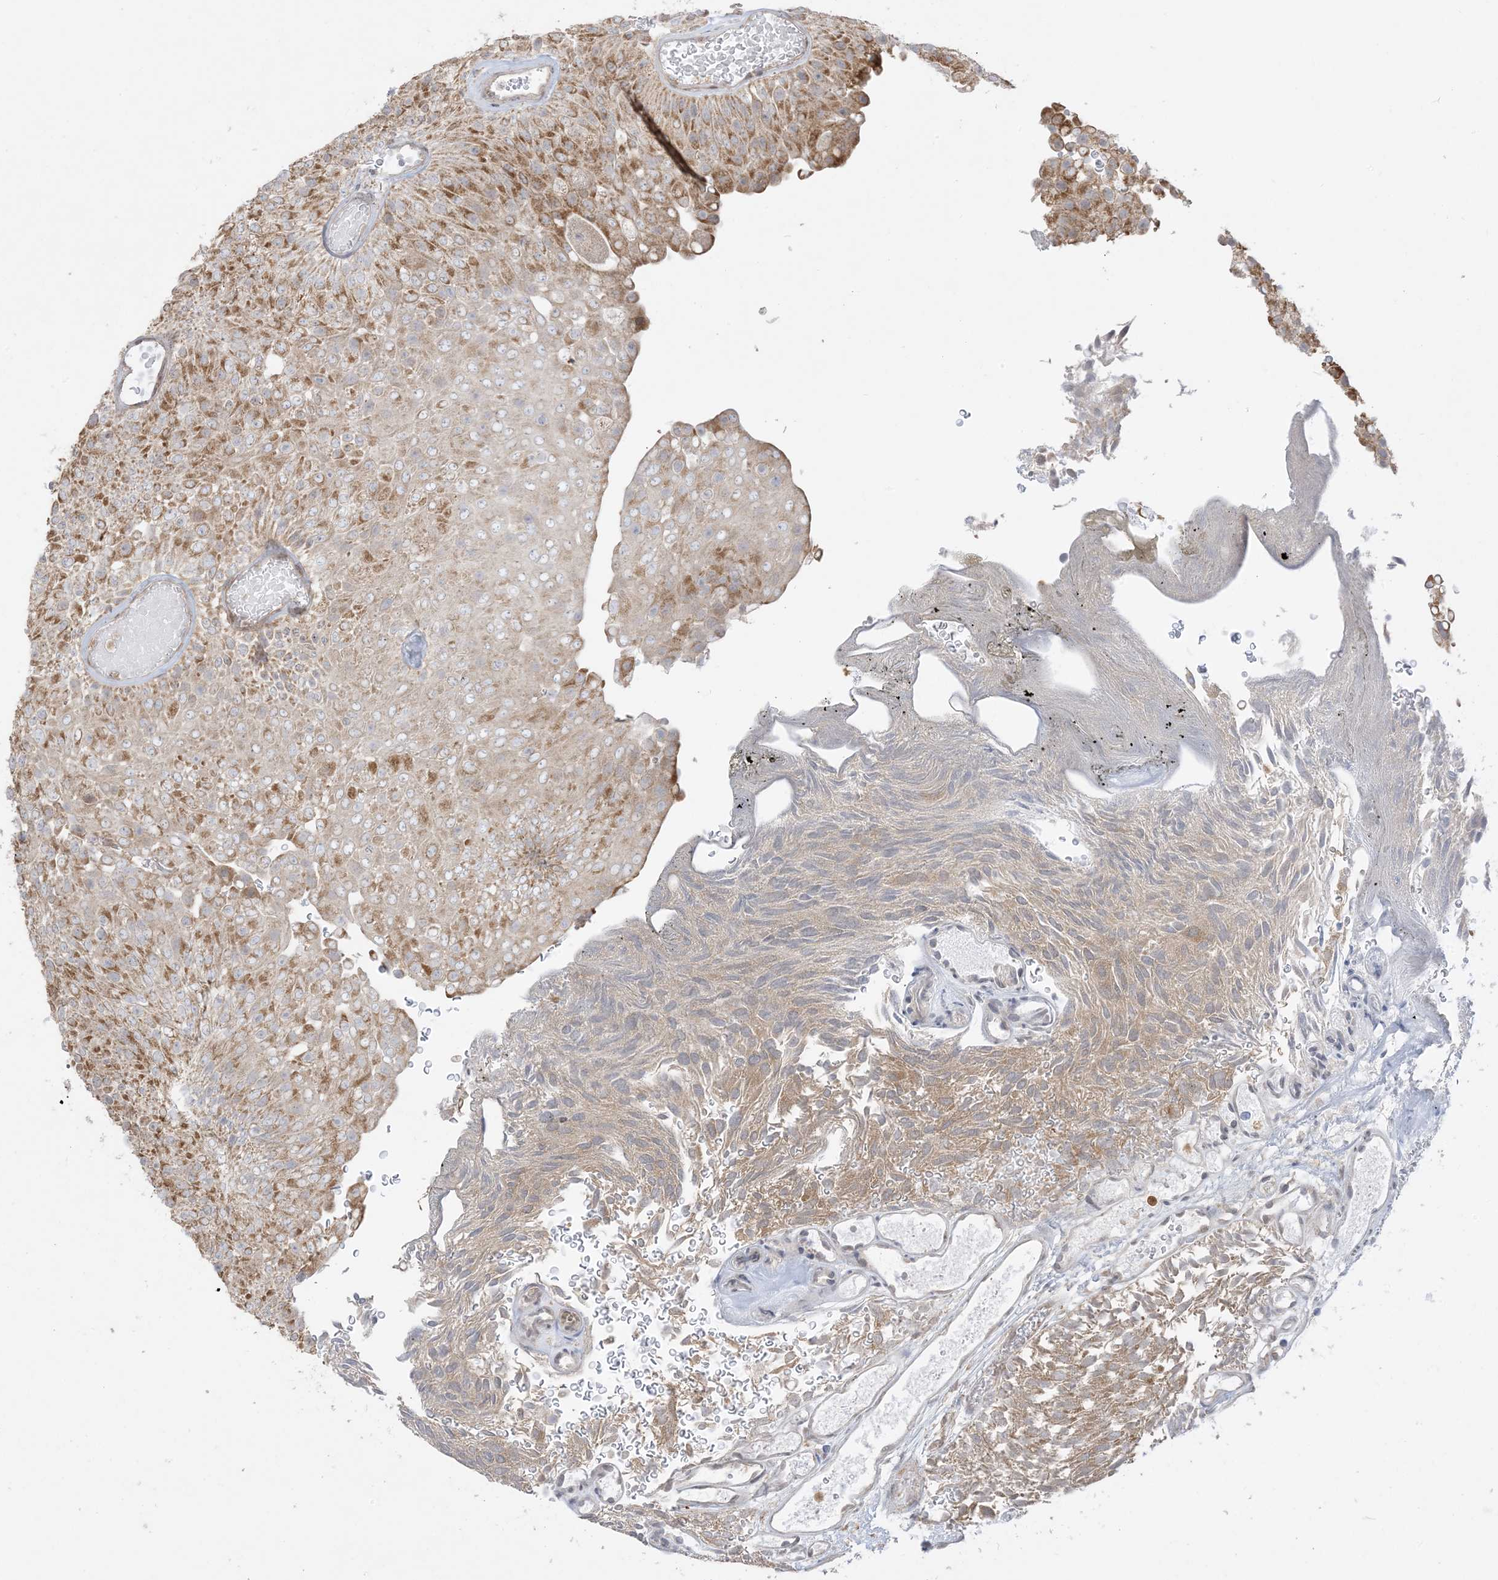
{"staining": {"intensity": "moderate", "quantity": ">75%", "location": "cytoplasmic/membranous"}, "tissue": "urothelial cancer", "cell_type": "Tumor cells", "image_type": "cancer", "snomed": [{"axis": "morphology", "description": "Urothelial carcinoma, Low grade"}, {"axis": "topography", "description": "Urinary bladder"}], "caption": "Immunohistochemical staining of low-grade urothelial carcinoma exhibits moderate cytoplasmic/membranous protein positivity in approximately >75% of tumor cells. The staining is performed using DAB brown chromogen to label protein expression. The nuclei are counter-stained blue using hematoxylin.", "gene": "KANSL3", "patient": {"sex": "male", "age": 78}}